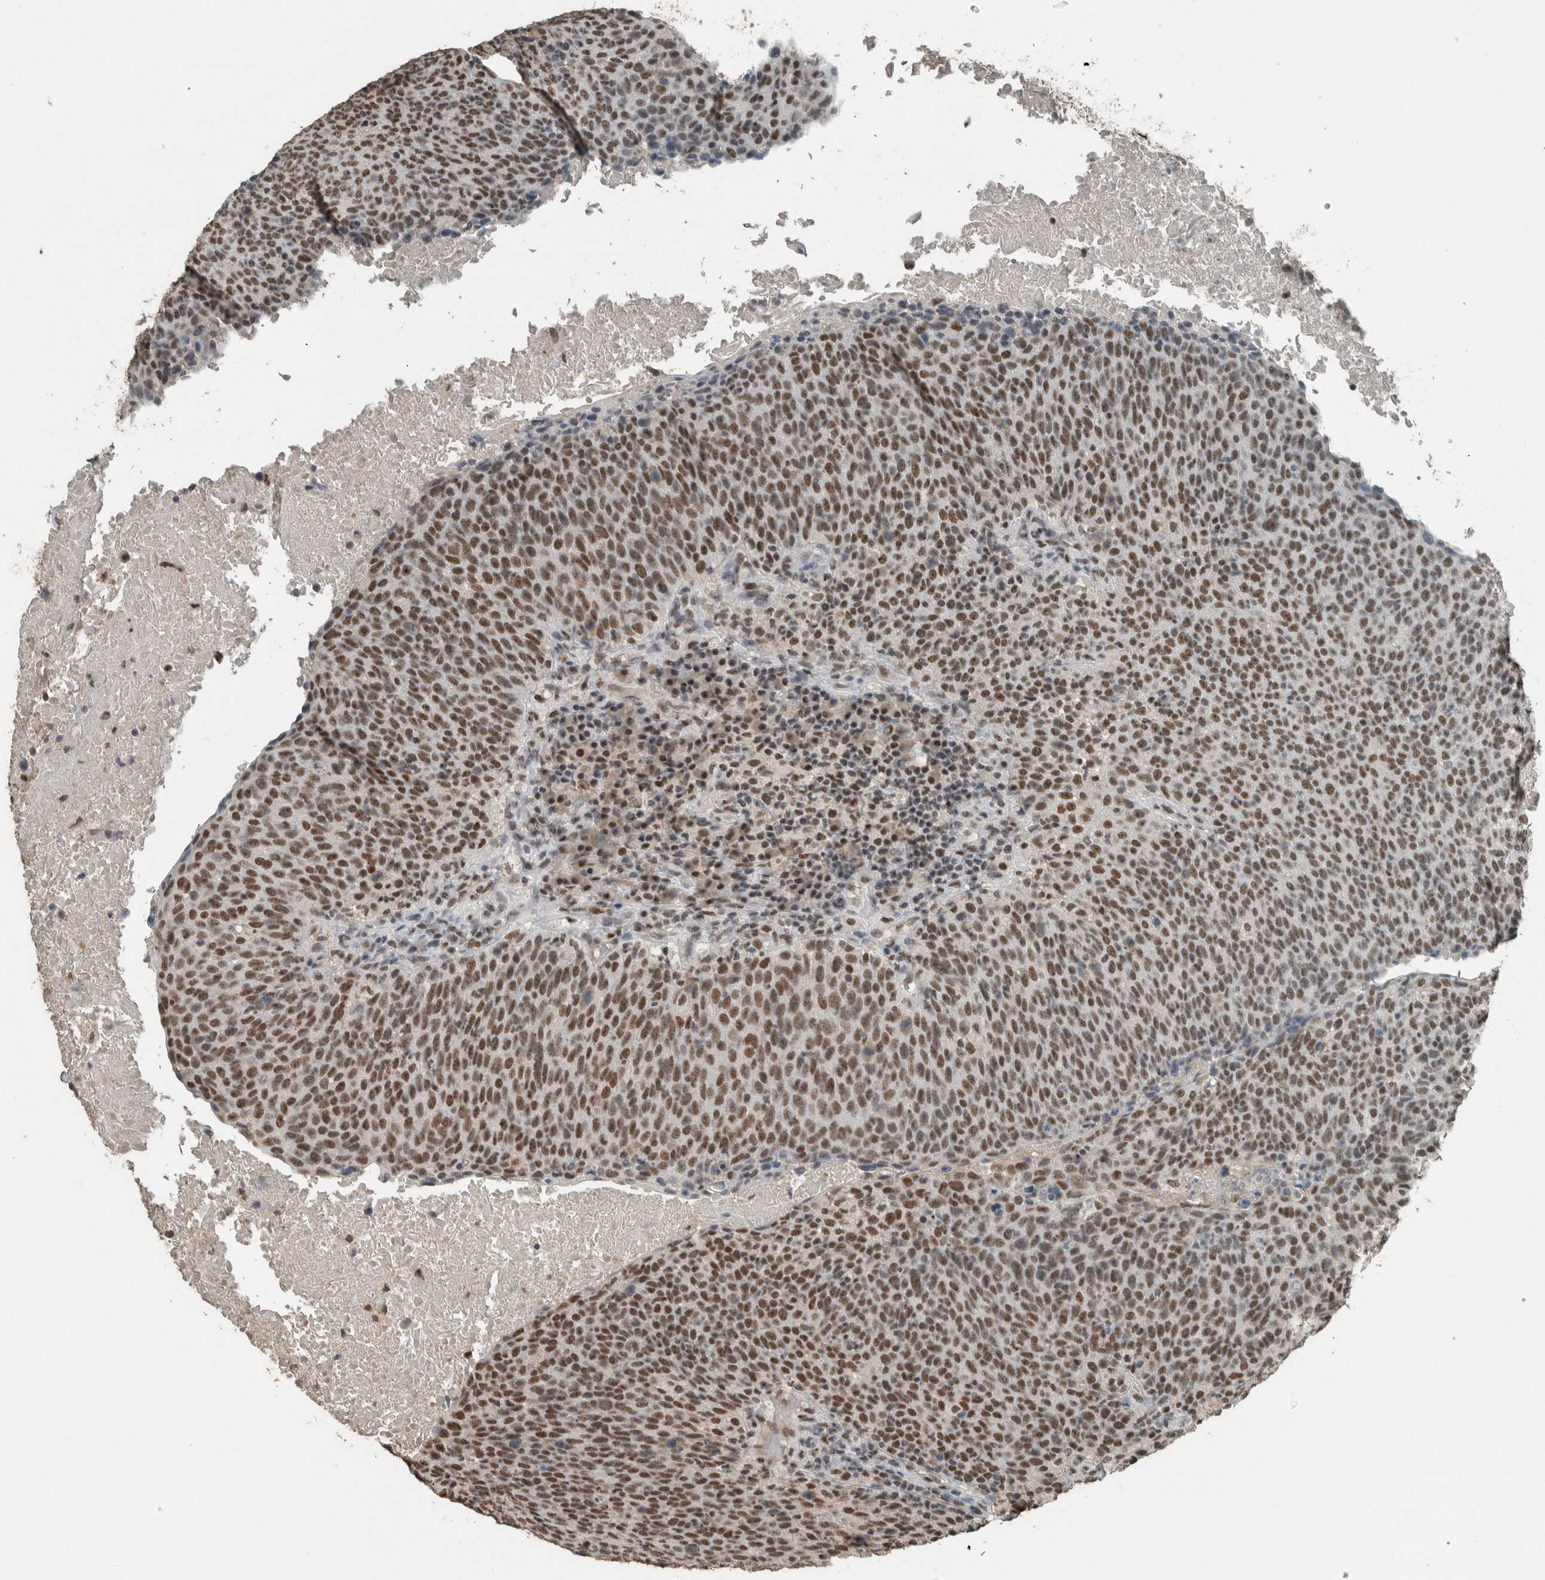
{"staining": {"intensity": "strong", "quantity": ">75%", "location": "nuclear"}, "tissue": "head and neck cancer", "cell_type": "Tumor cells", "image_type": "cancer", "snomed": [{"axis": "morphology", "description": "Squamous cell carcinoma, NOS"}, {"axis": "morphology", "description": "Squamous cell carcinoma, metastatic, NOS"}, {"axis": "topography", "description": "Lymph node"}, {"axis": "topography", "description": "Head-Neck"}], "caption": "Brown immunohistochemical staining in human head and neck cancer exhibits strong nuclear expression in approximately >75% of tumor cells.", "gene": "ZNF24", "patient": {"sex": "male", "age": 62}}